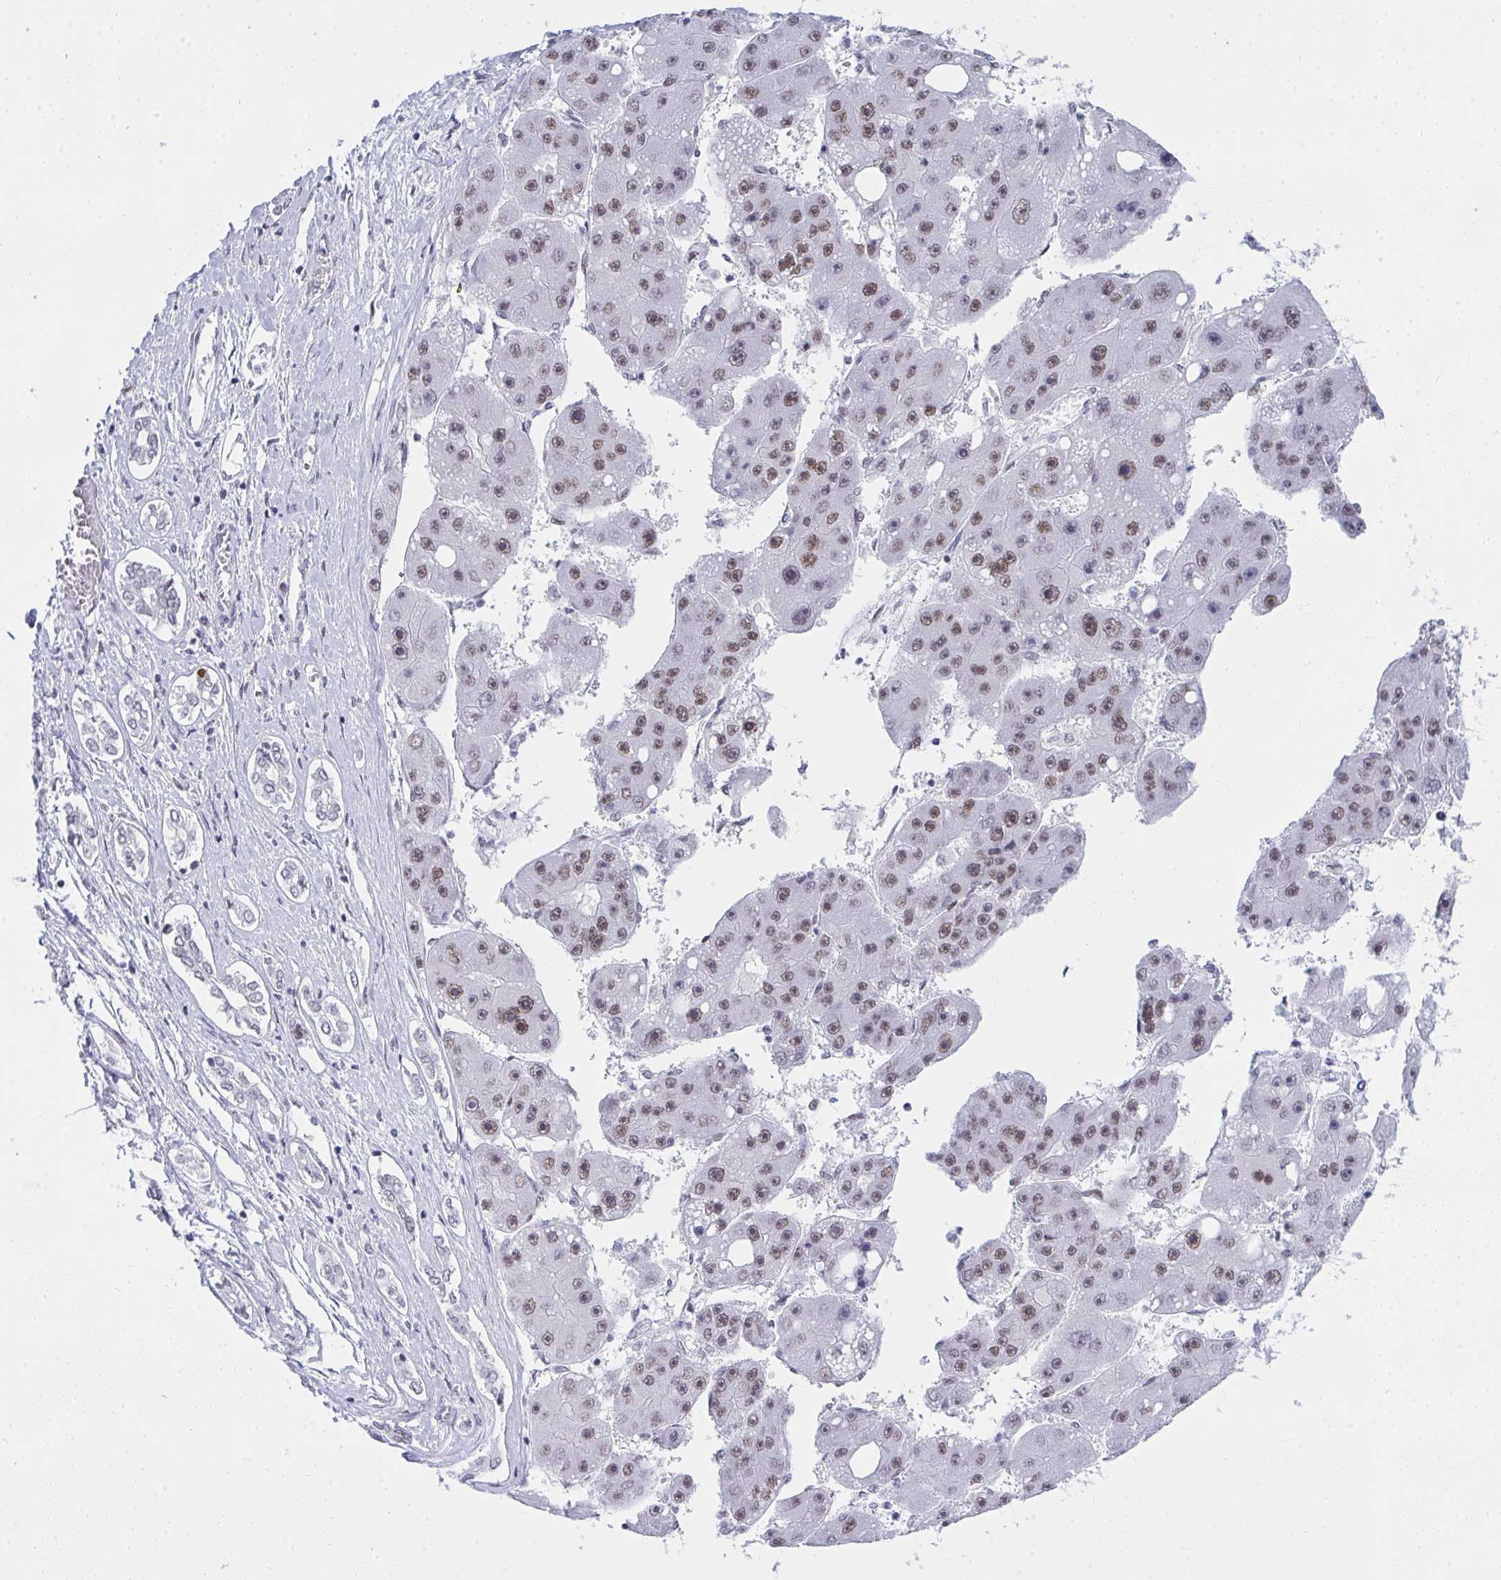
{"staining": {"intensity": "moderate", "quantity": ">75%", "location": "nuclear"}, "tissue": "liver cancer", "cell_type": "Tumor cells", "image_type": "cancer", "snomed": [{"axis": "morphology", "description": "Carcinoma, Hepatocellular, NOS"}, {"axis": "topography", "description": "Liver"}], "caption": "IHC micrograph of liver cancer (hepatocellular carcinoma) stained for a protein (brown), which displays medium levels of moderate nuclear positivity in approximately >75% of tumor cells.", "gene": "GLDN", "patient": {"sex": "female", "age": 61}}